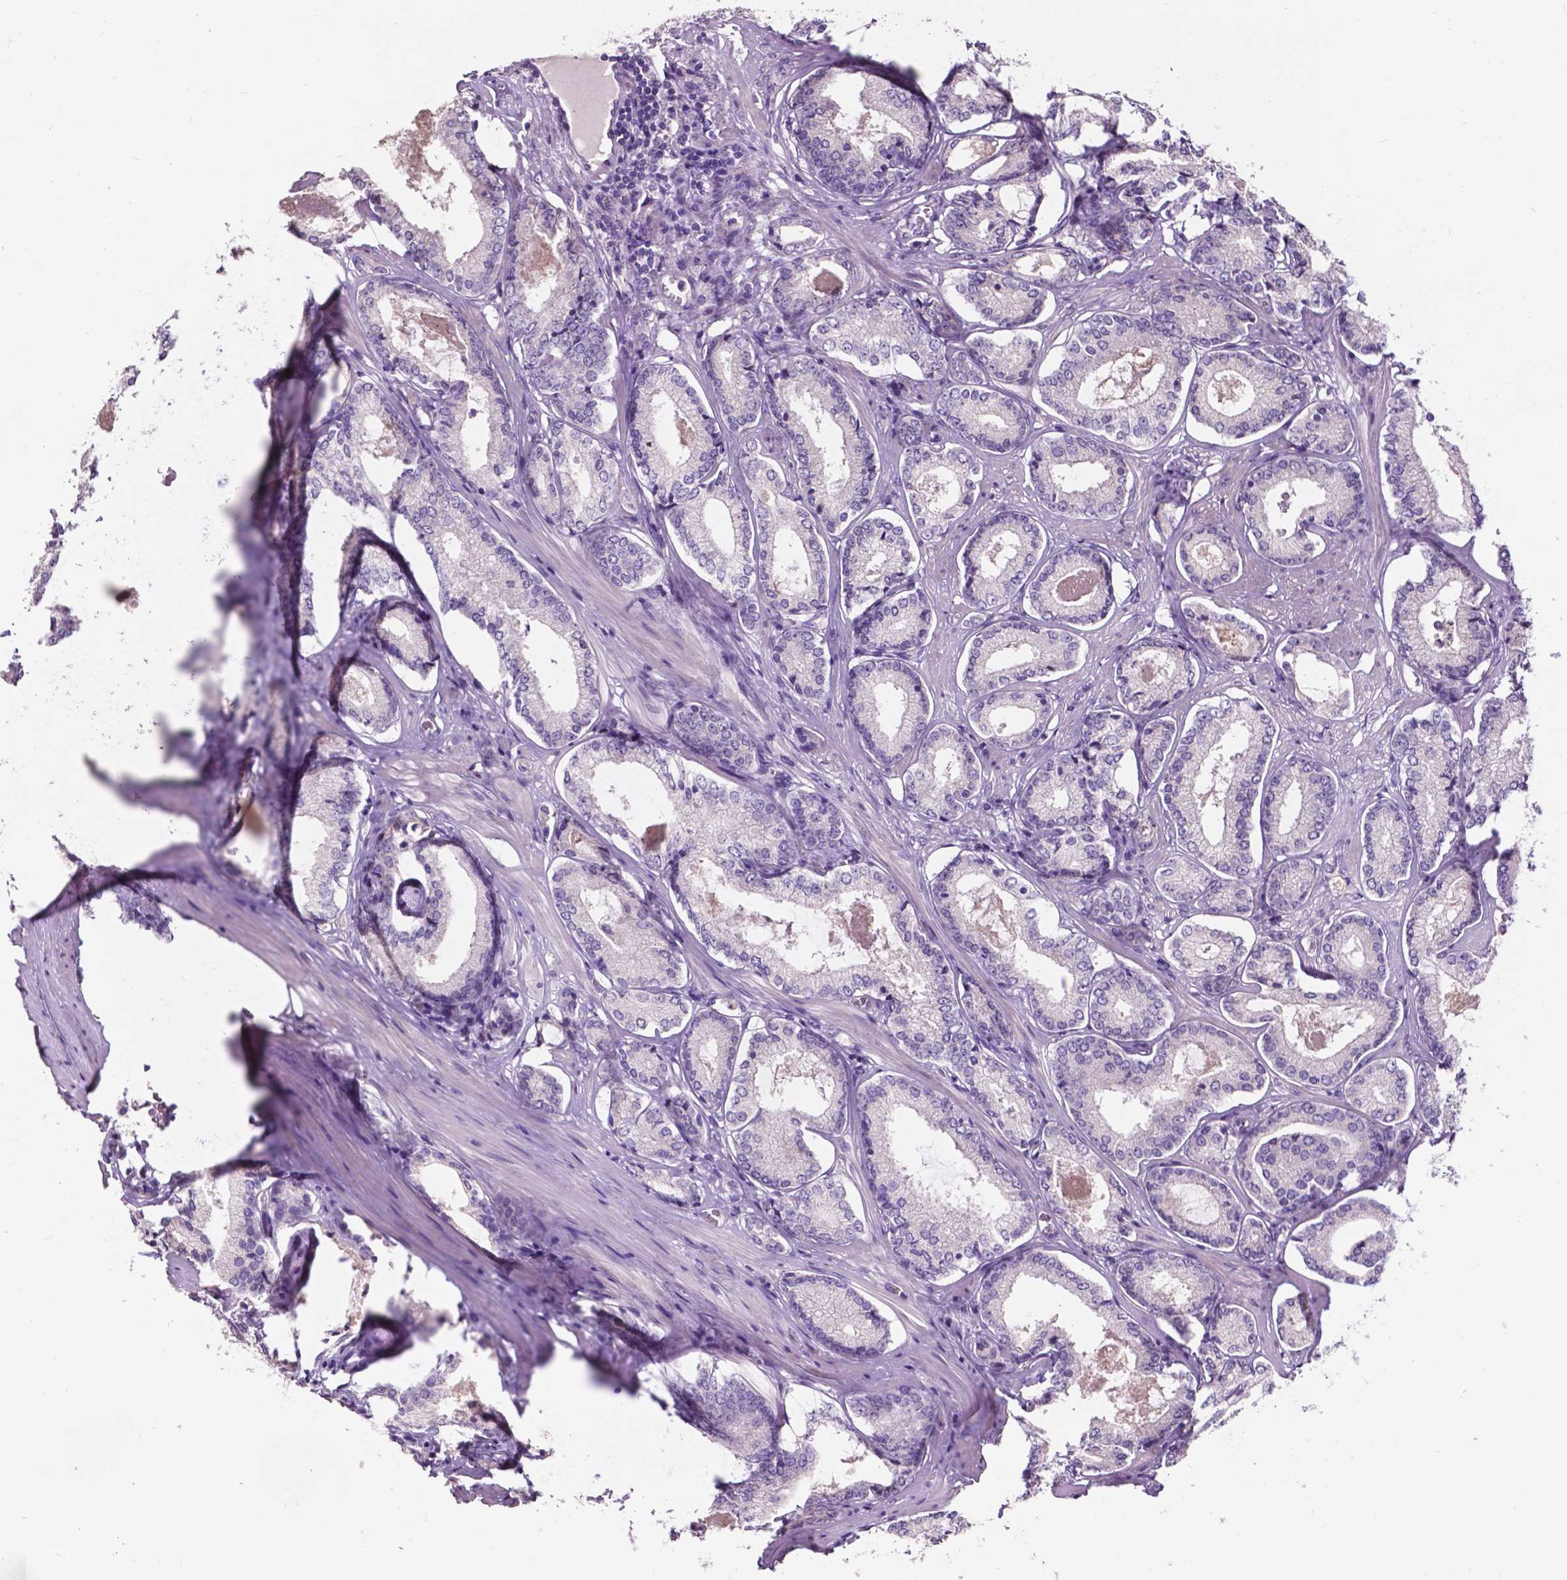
{"staining": {"intensity": "negative", "quantity": "none", "location": "none"}, "tissue": "prostate cancer", "cell_type": "Tumor cells", "image_type": "cancer", "snomed": [{"axis": "morphology", "description": "Adenocarcinoma, Low grade"}, {"axis": "topography", "description": "Prostate"}], "caption": "This is an immunohistochemistry (IHC) image of prostate cancer (low-grade adenocarcinoma). There is no staining in tumor cells.", "gene": "PLSCR1", "patient": {"sex": "male", "age": 56}}